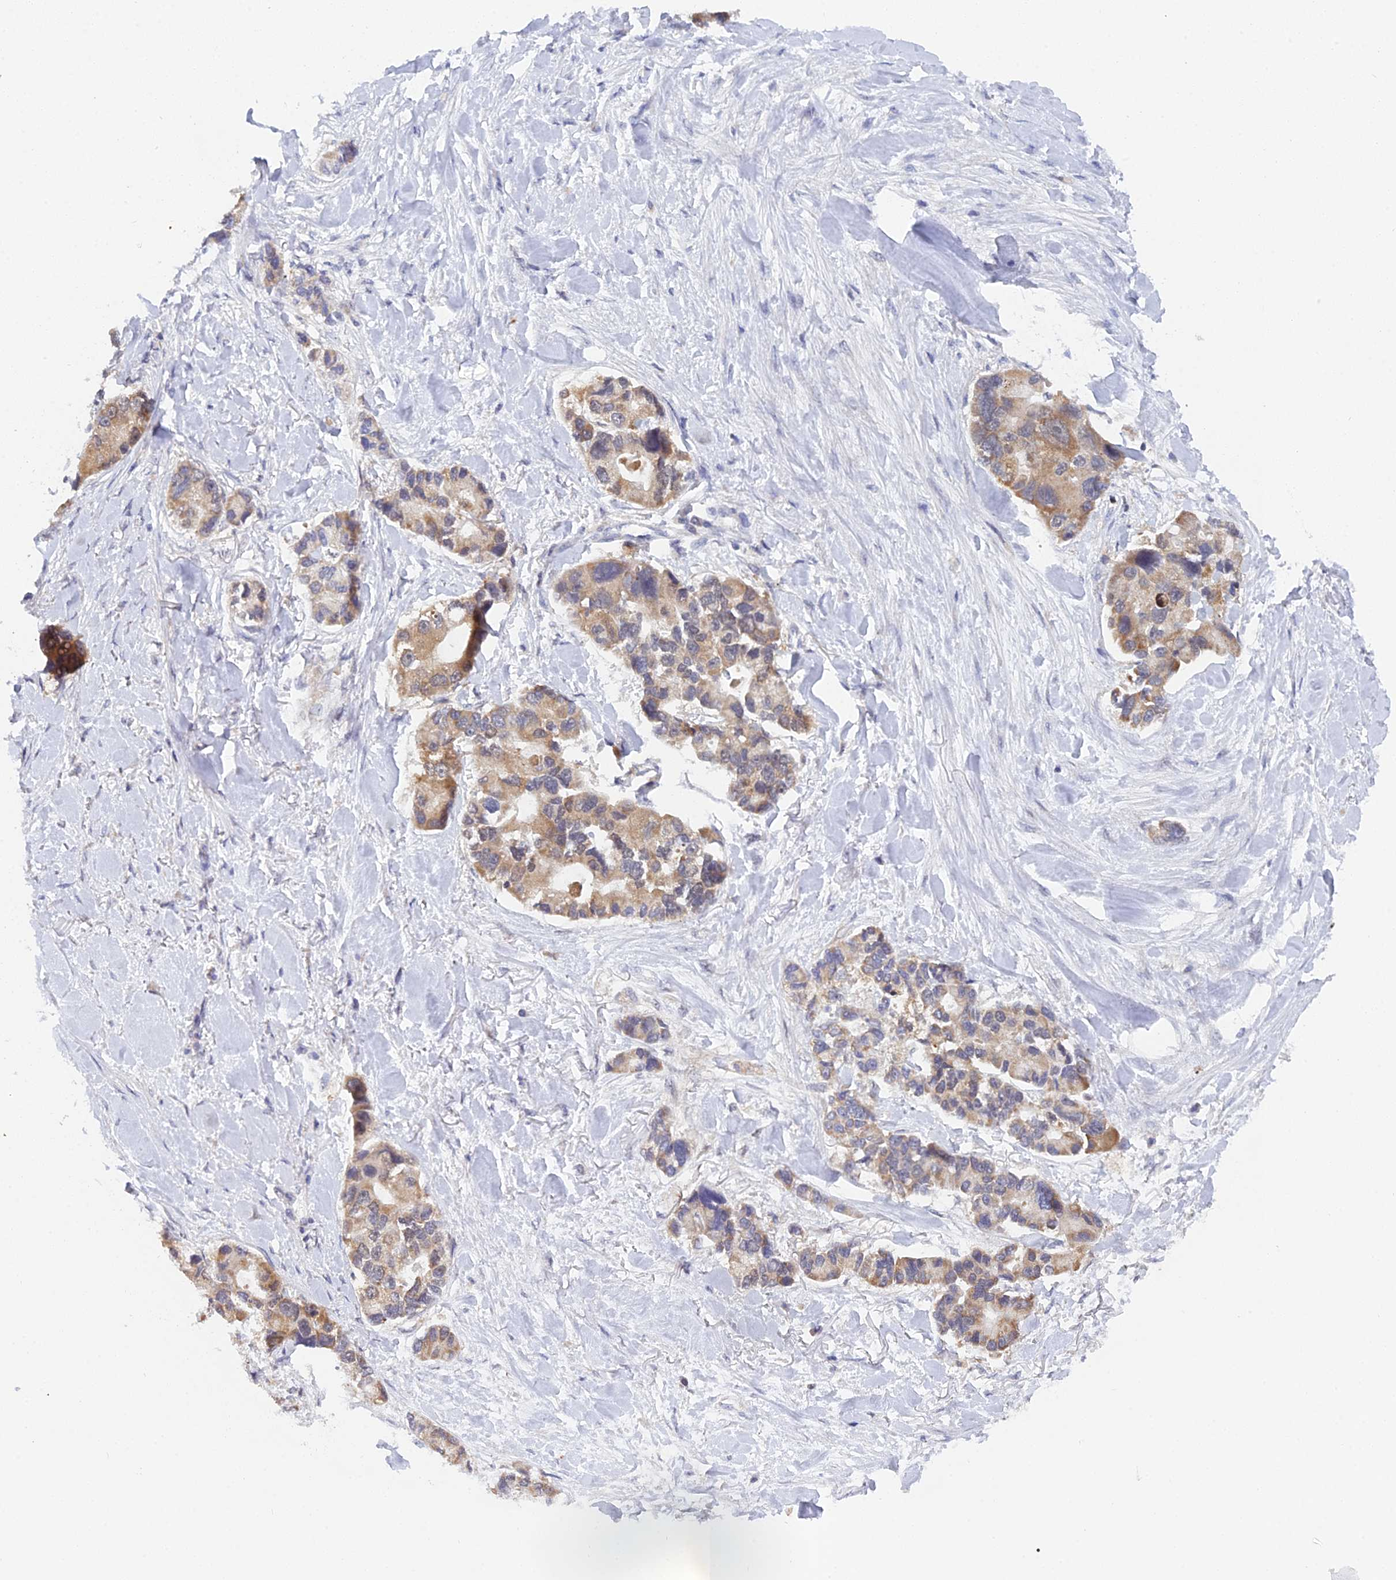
{"staining": {"intensity": "weak", "quantity": ">75%", "location": "cytoplasmic/membranous"}, "tissue": "lung cancer", "cell_type": "Tumor cells", "image_type": "cancer", "snomed": [{"axis": "morphology", "description": "Adenocarcinoma, NOS"}, {"axis": "topography", "description": "Lung"}], "caption": "Approximately >75% of tumor cells in lung cancer reveal weak cytoplasmic/membranous protein positivity as visualized by brown immunohistochemical staining.", "gene": "ELOA2", "patient": {"sex": "female", "age": 54}}